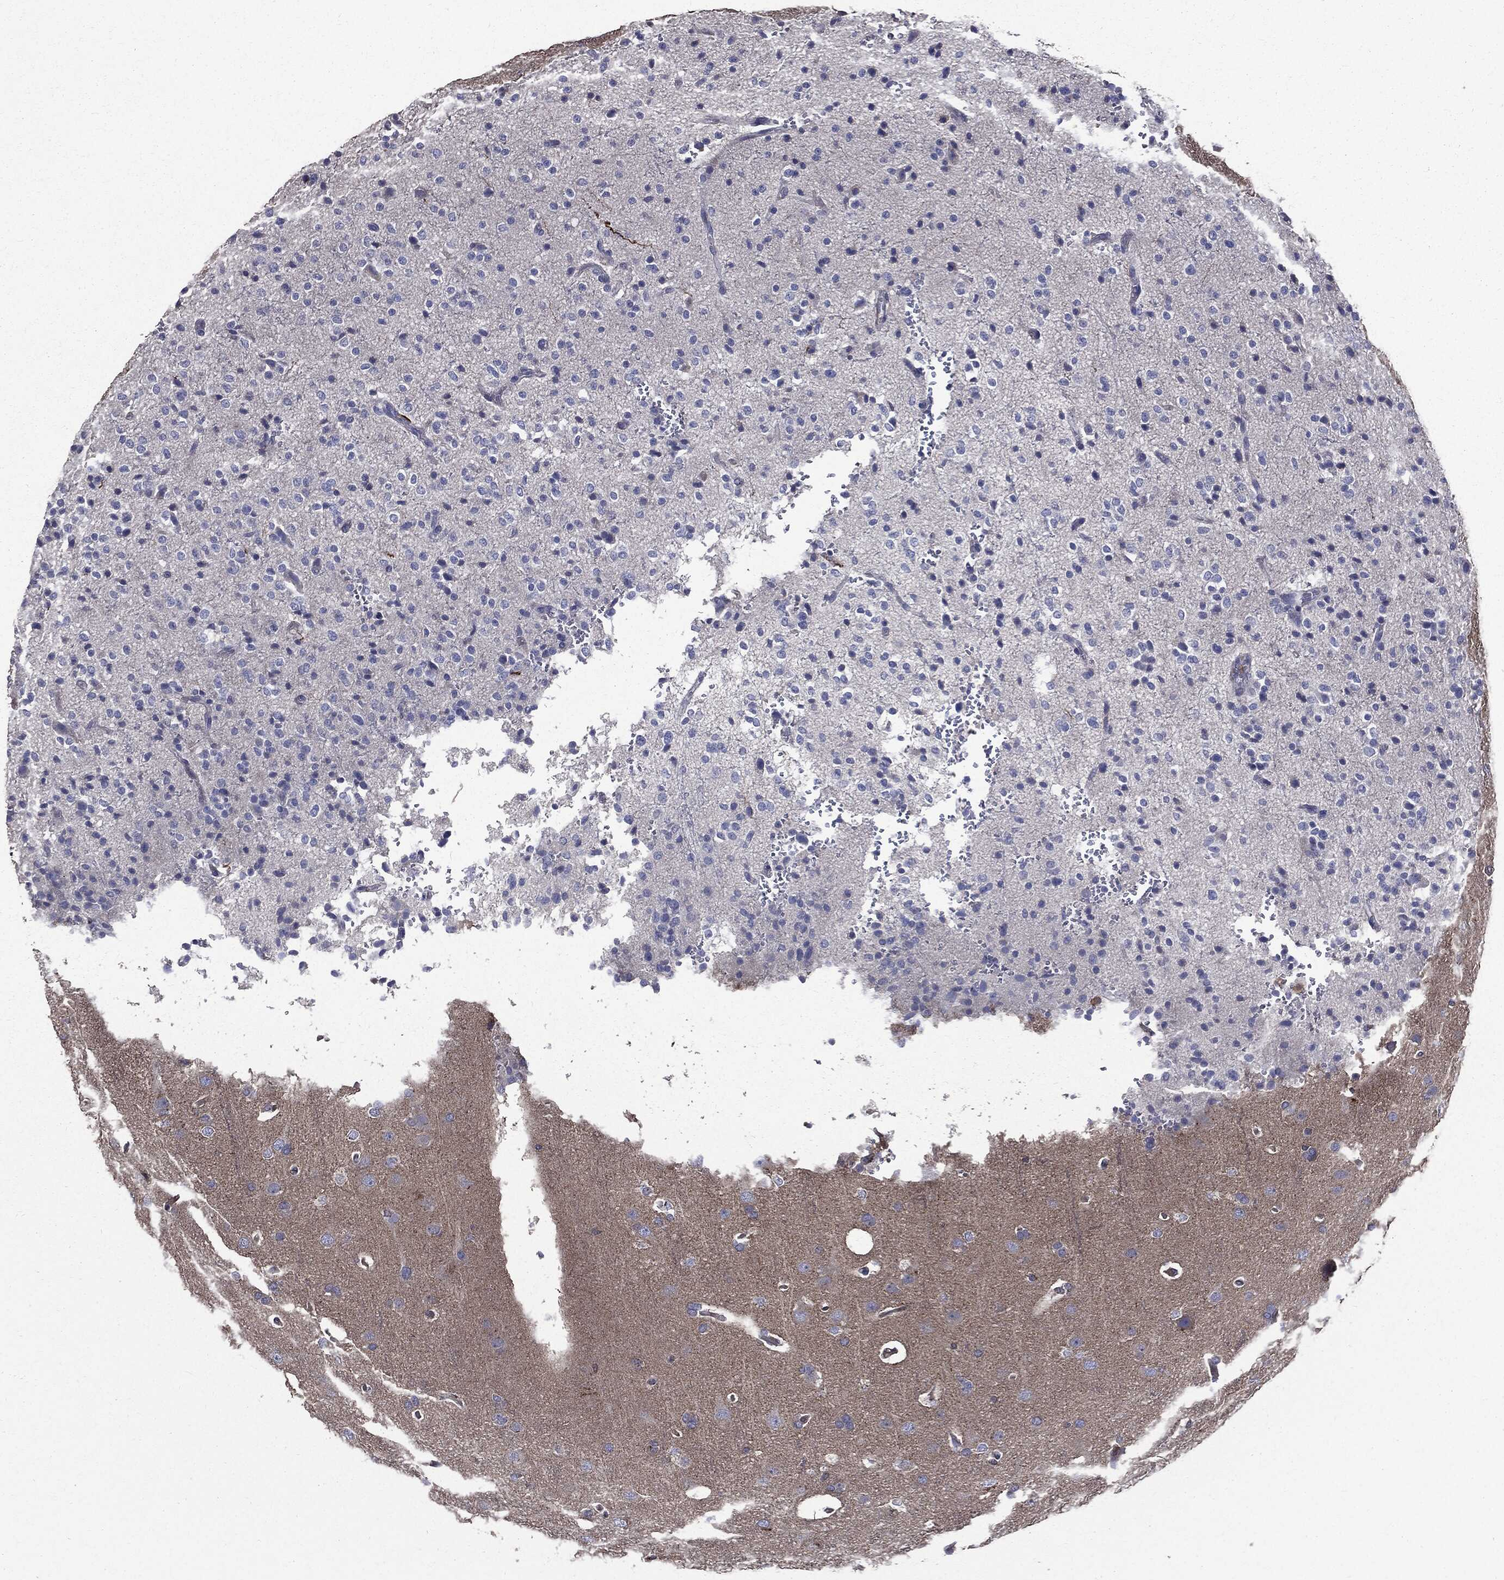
{"staining": {"intensity": "negative", "quantity": "none", "location": "none"}, "tissue": "glioma", "cell_type": "Tumor cells", "image_type": "cancer", "snomed": [{"axis": "morphology", "description": "Glioma, malignant, Low grade"}, {"axis": "topography", "description": "Brain"}], "caption": "IHC histopathology image of human glioma stained for a protein (brown), which shows no staining in tumor cells. (Immunohistochemistry, brightfield microscopy, high magnification).", "gene": "PDCD6IP", "patient": {"sex": "male", "age": 41}}